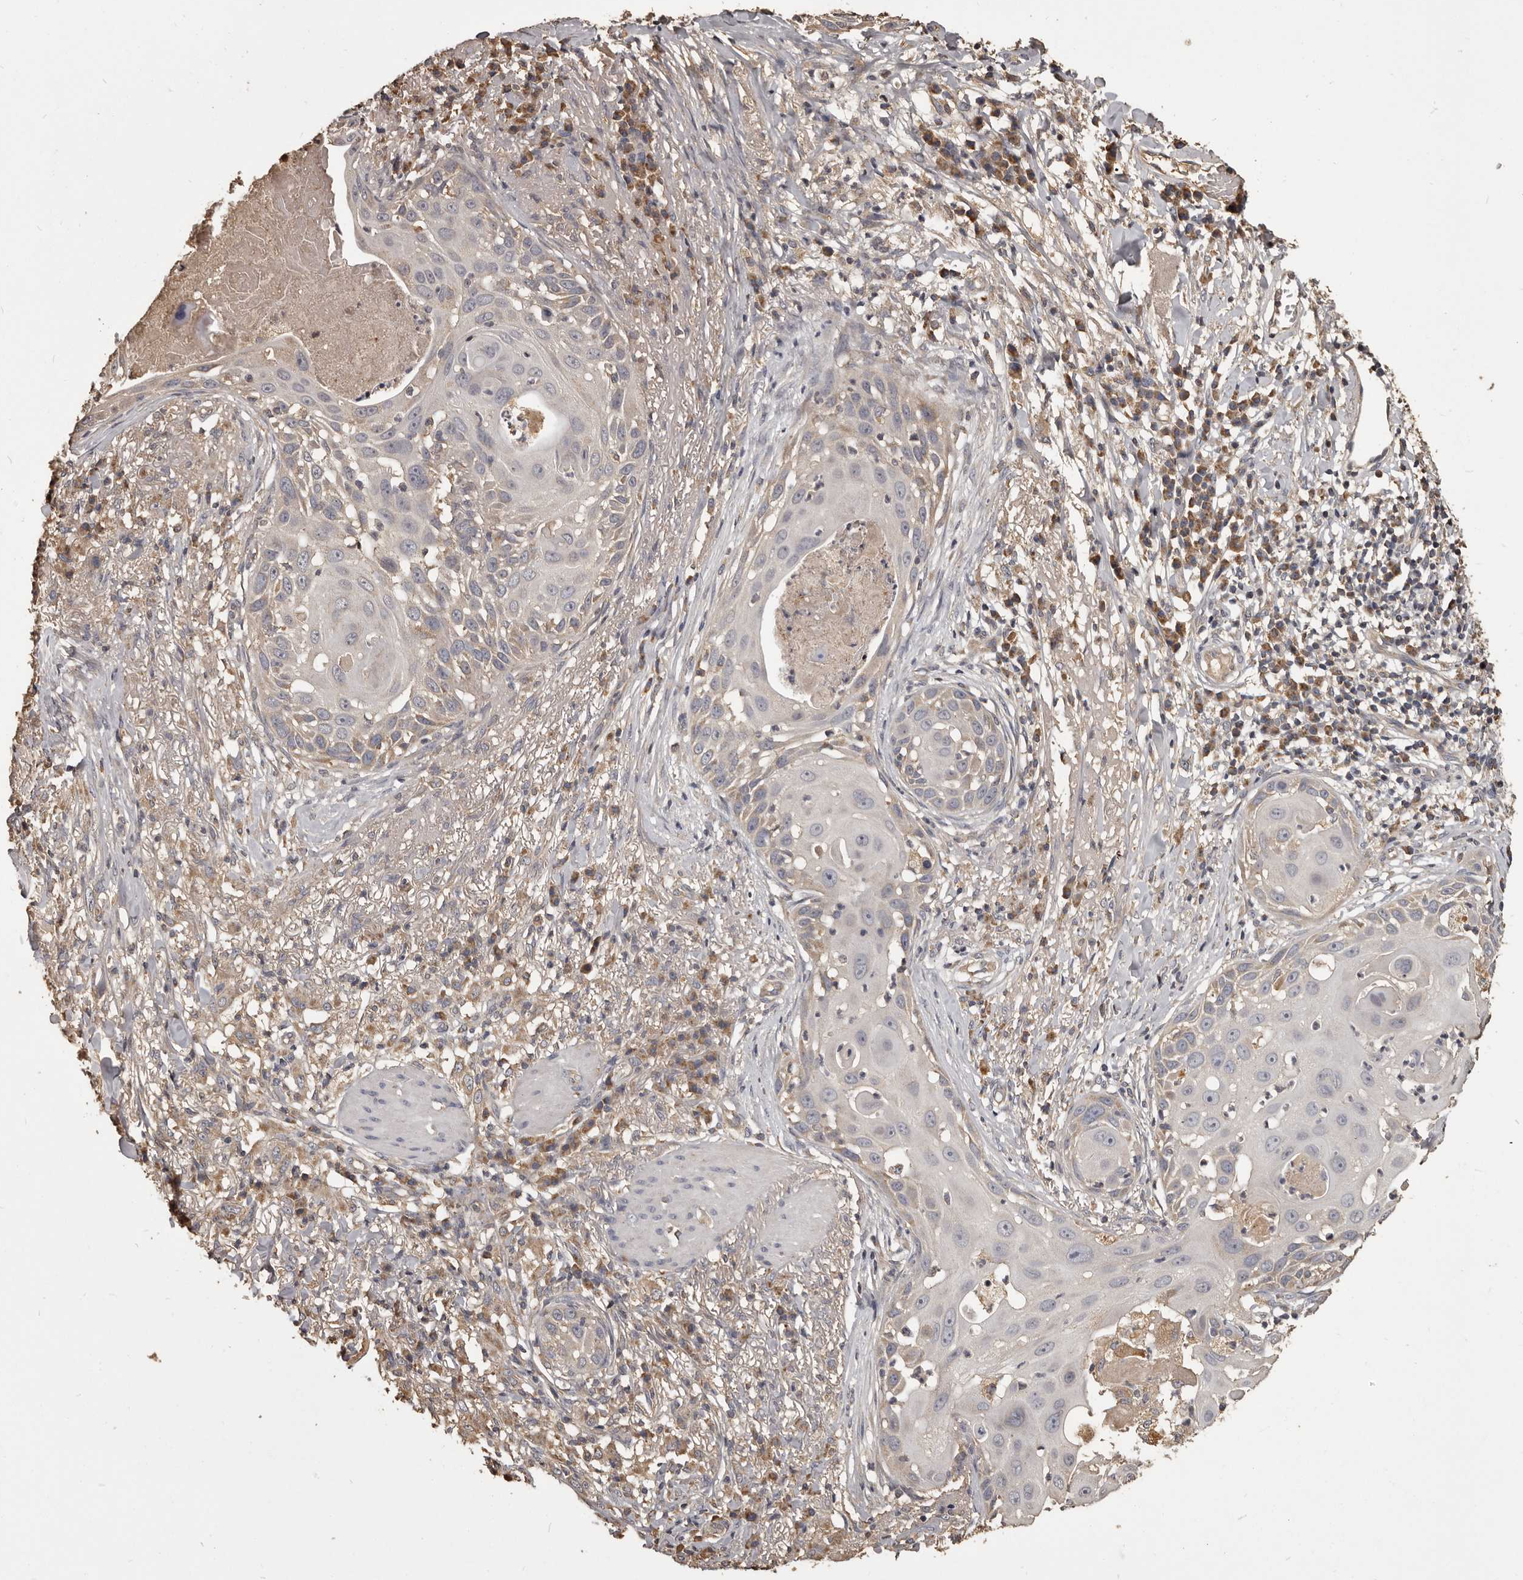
{"staining": {"intensity": "negative", "quantity": "none", "location": "none"}, "tissue": "skin cancer", "cell_type": "Tumor cells", "image_type": "cancer", "snomed": [{"axis": "morphology", "description": "Squamous cell carcinoma, NOS"}, {"axis": "topography", "description": "Skin"}], "caption": "Tumor cells are negative for protein expression in human skin cancer. (Stains: DAB immunohistochemistry with hematoxylin counter stain, Microscopy: brightfield microscopy at high magnification).", "gene": "MGAT5", "patient": {"sex": "female", "age": 44}}